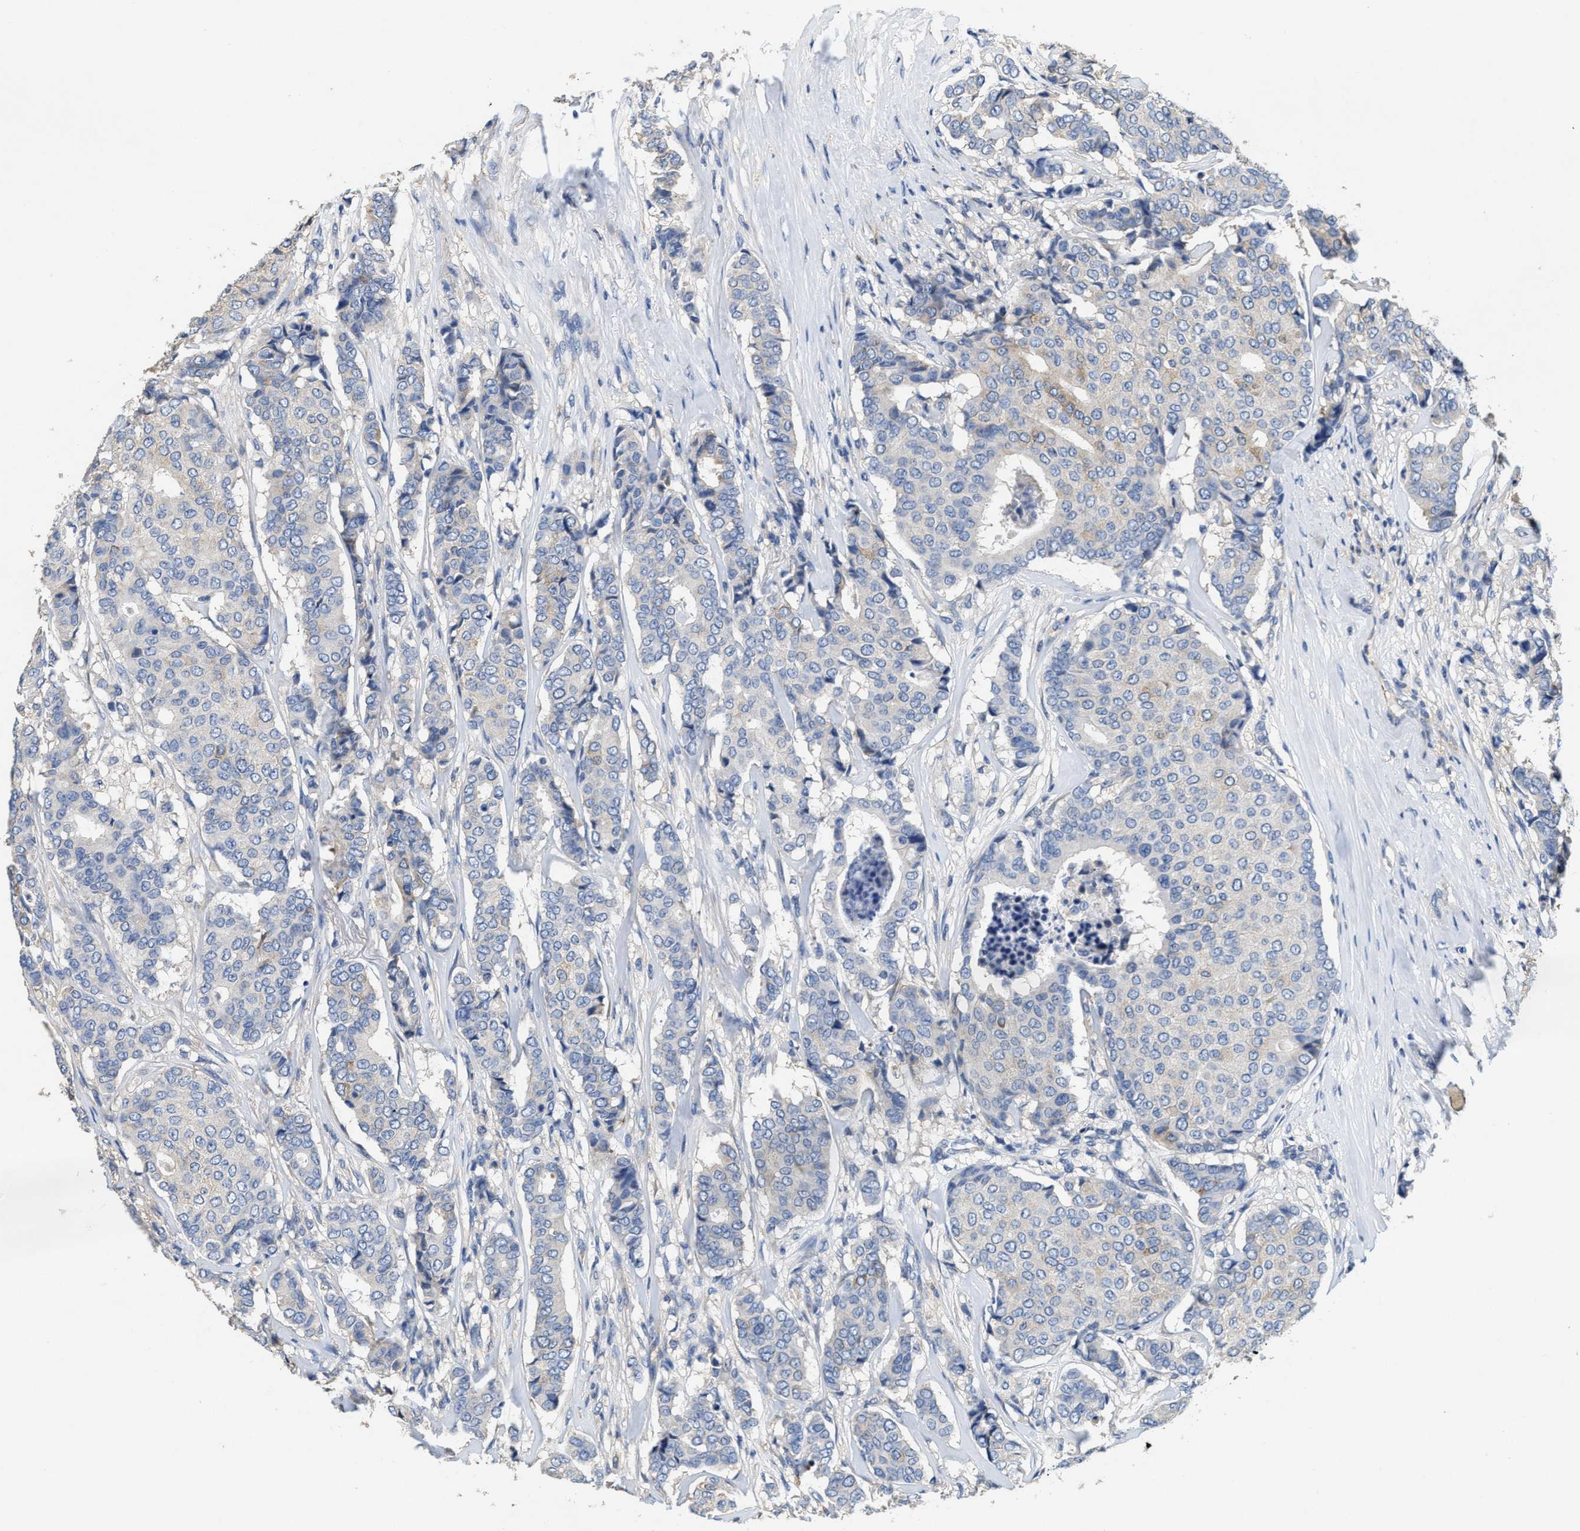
{"staining": {"intensity": "negative", "quantity": "none", "location": "none"}, "tissue": "breast cancer", "cell_type": "Tumor cells", "image_type": "cancer", "snomed": [{"axis": "morphology", "description": "Duct carcinoma"}, {"axis": "topography", "description": "Breast"}], "caption": "Immunohistochemical staining of human breast infiltrating ductal carcinoma shows no significant staining in tumor cells.", "gene": "PEG10", "patient": {"sex": "female", "age": 75}}